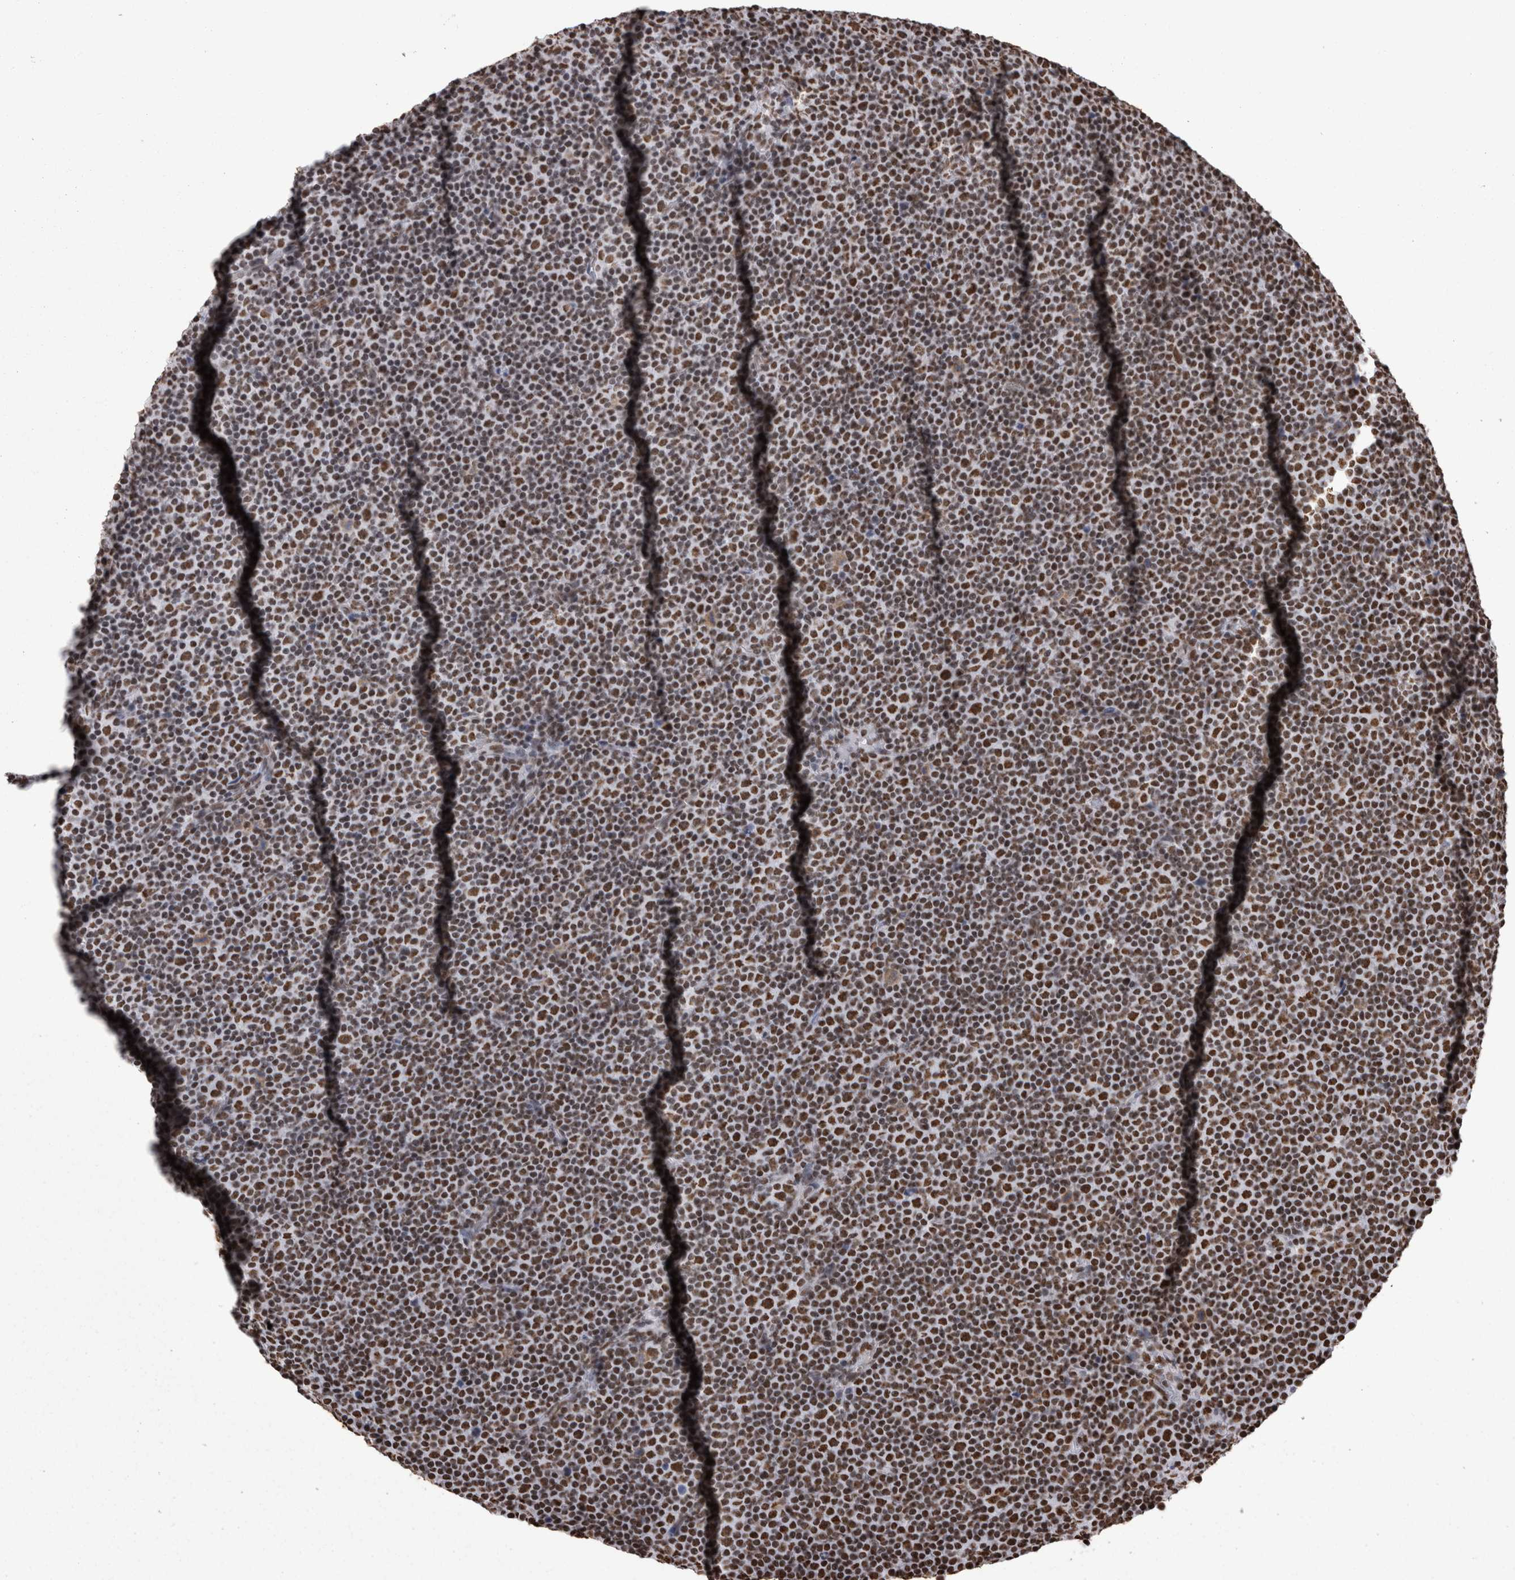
{"staining": {"intensity": "strong", "quantity": ">75%", "location": "nuclear"}, "tissue": "lymphoma", "cell_type": "Tumor cells", "image_type": "cancer", "snomed": [{"axis": "morphology", "description": "Malignant lymphoma, non-Hodgkin's type, Low grade"}, {"axis": "topography", "description": "Lymph node"}], "caption": "Lymphoma stained for a protein reveals strong nuclear positivity in tumor cells.", "gene": "HNRNPM", "patient": {"sex": "female", "age": 67}}